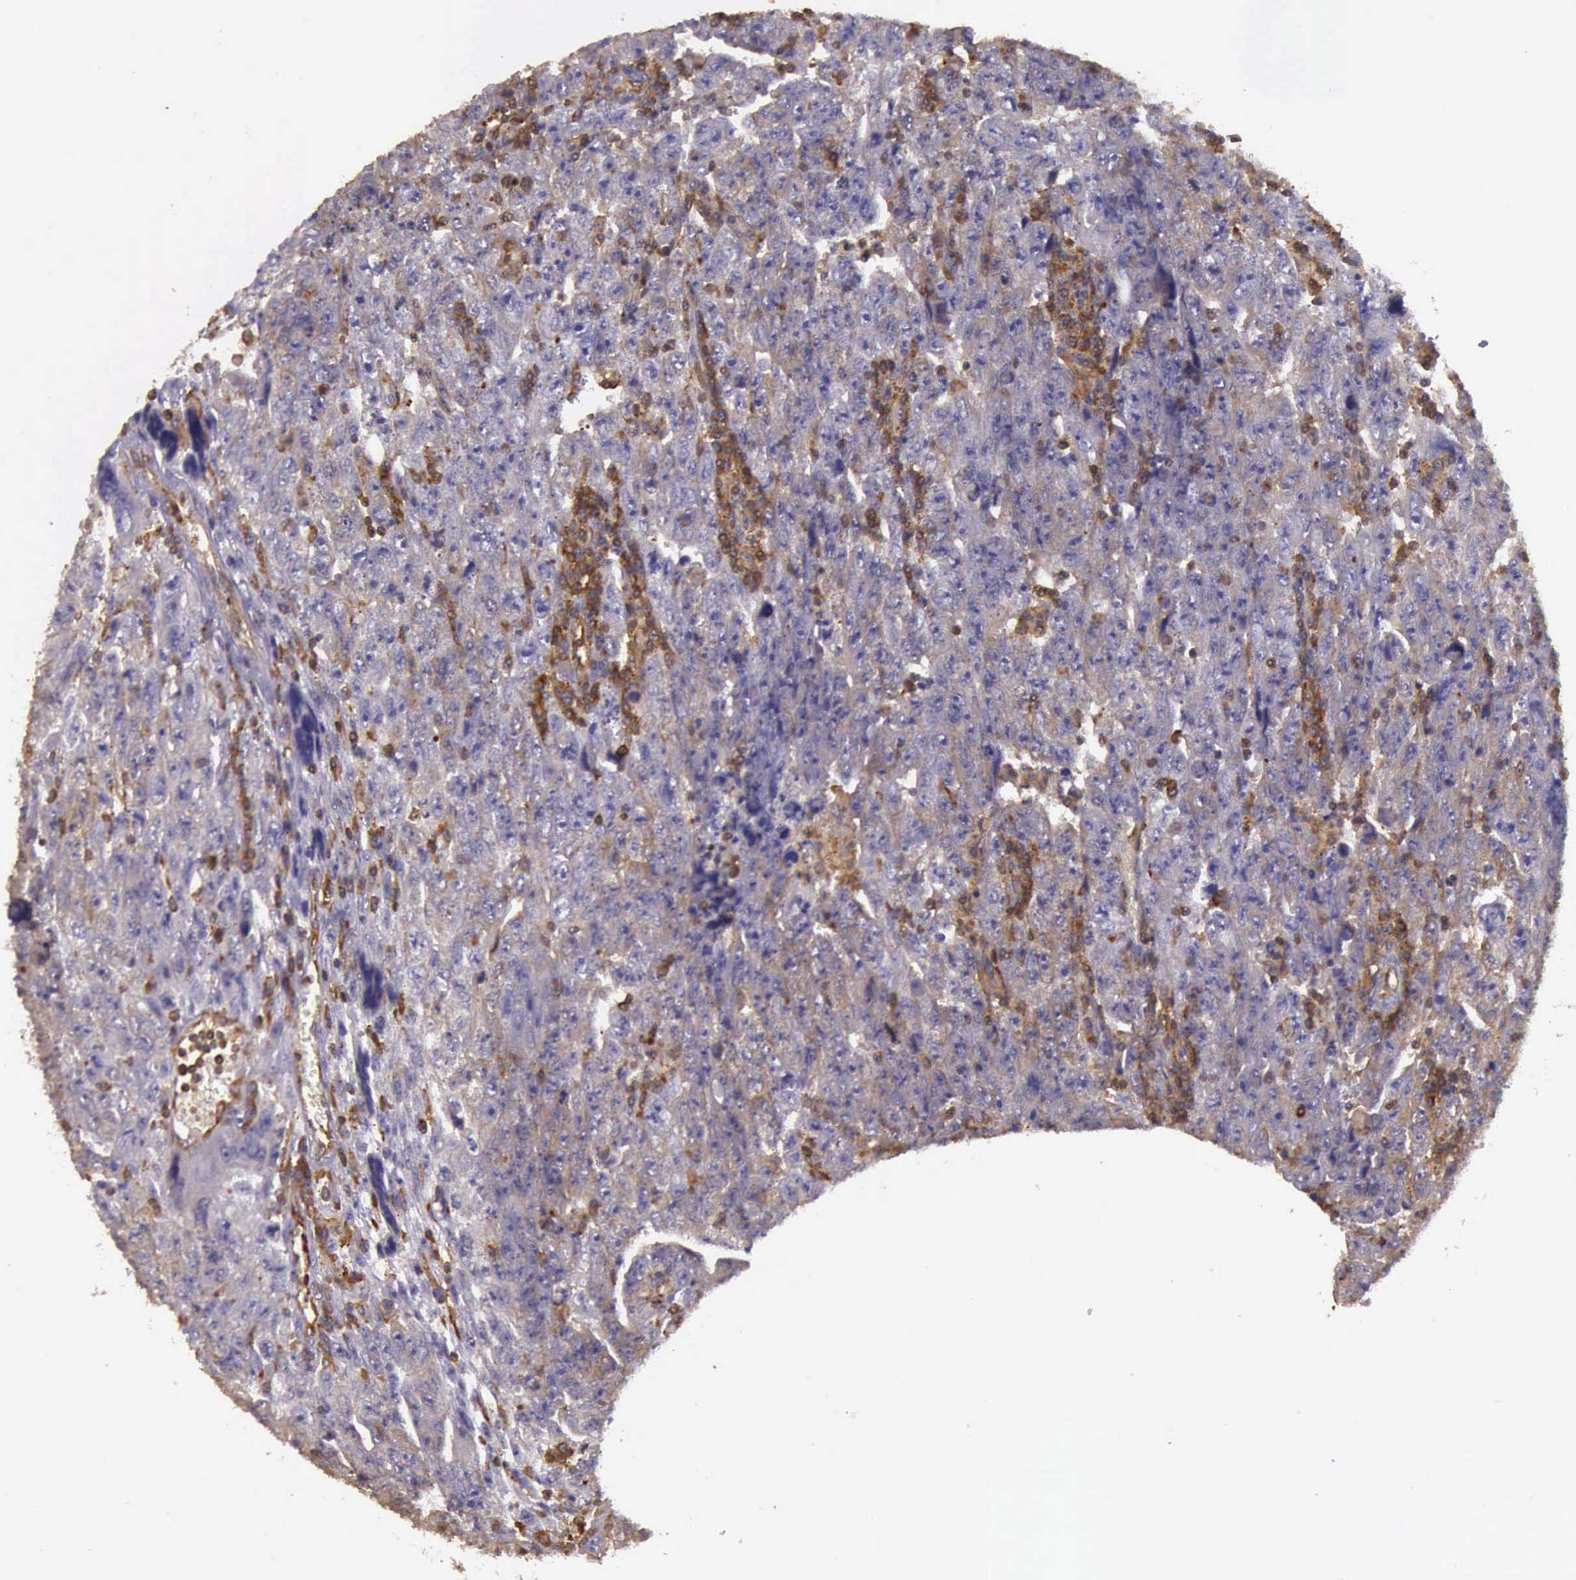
{"staining": {"intensity": "weak", "quantity": "<25%", "location": "cytoplasmic/membranous"}, "tissue": "testis cancer", "cell_type": "Tumor cells", "image_type": "cancer", "snomed": [{"axis": "morphology", "description": "Carcinoma, Embryonal, NOS"}, {"axis": "topography", "description": "Testis"}], "caption": "This is a image of immunohistochemistry staining of testis cancer, which shows no staining in tumor cells. The staining was performed using DAB (3,3'-diaminobenzidine) to visualize the protein expression in brown, while the nuclei were stained in blue with hematoxylin (Magnification: 20x).", "gene": "ARHGAP4", "patient": {"sex": "male", "age": 28}}